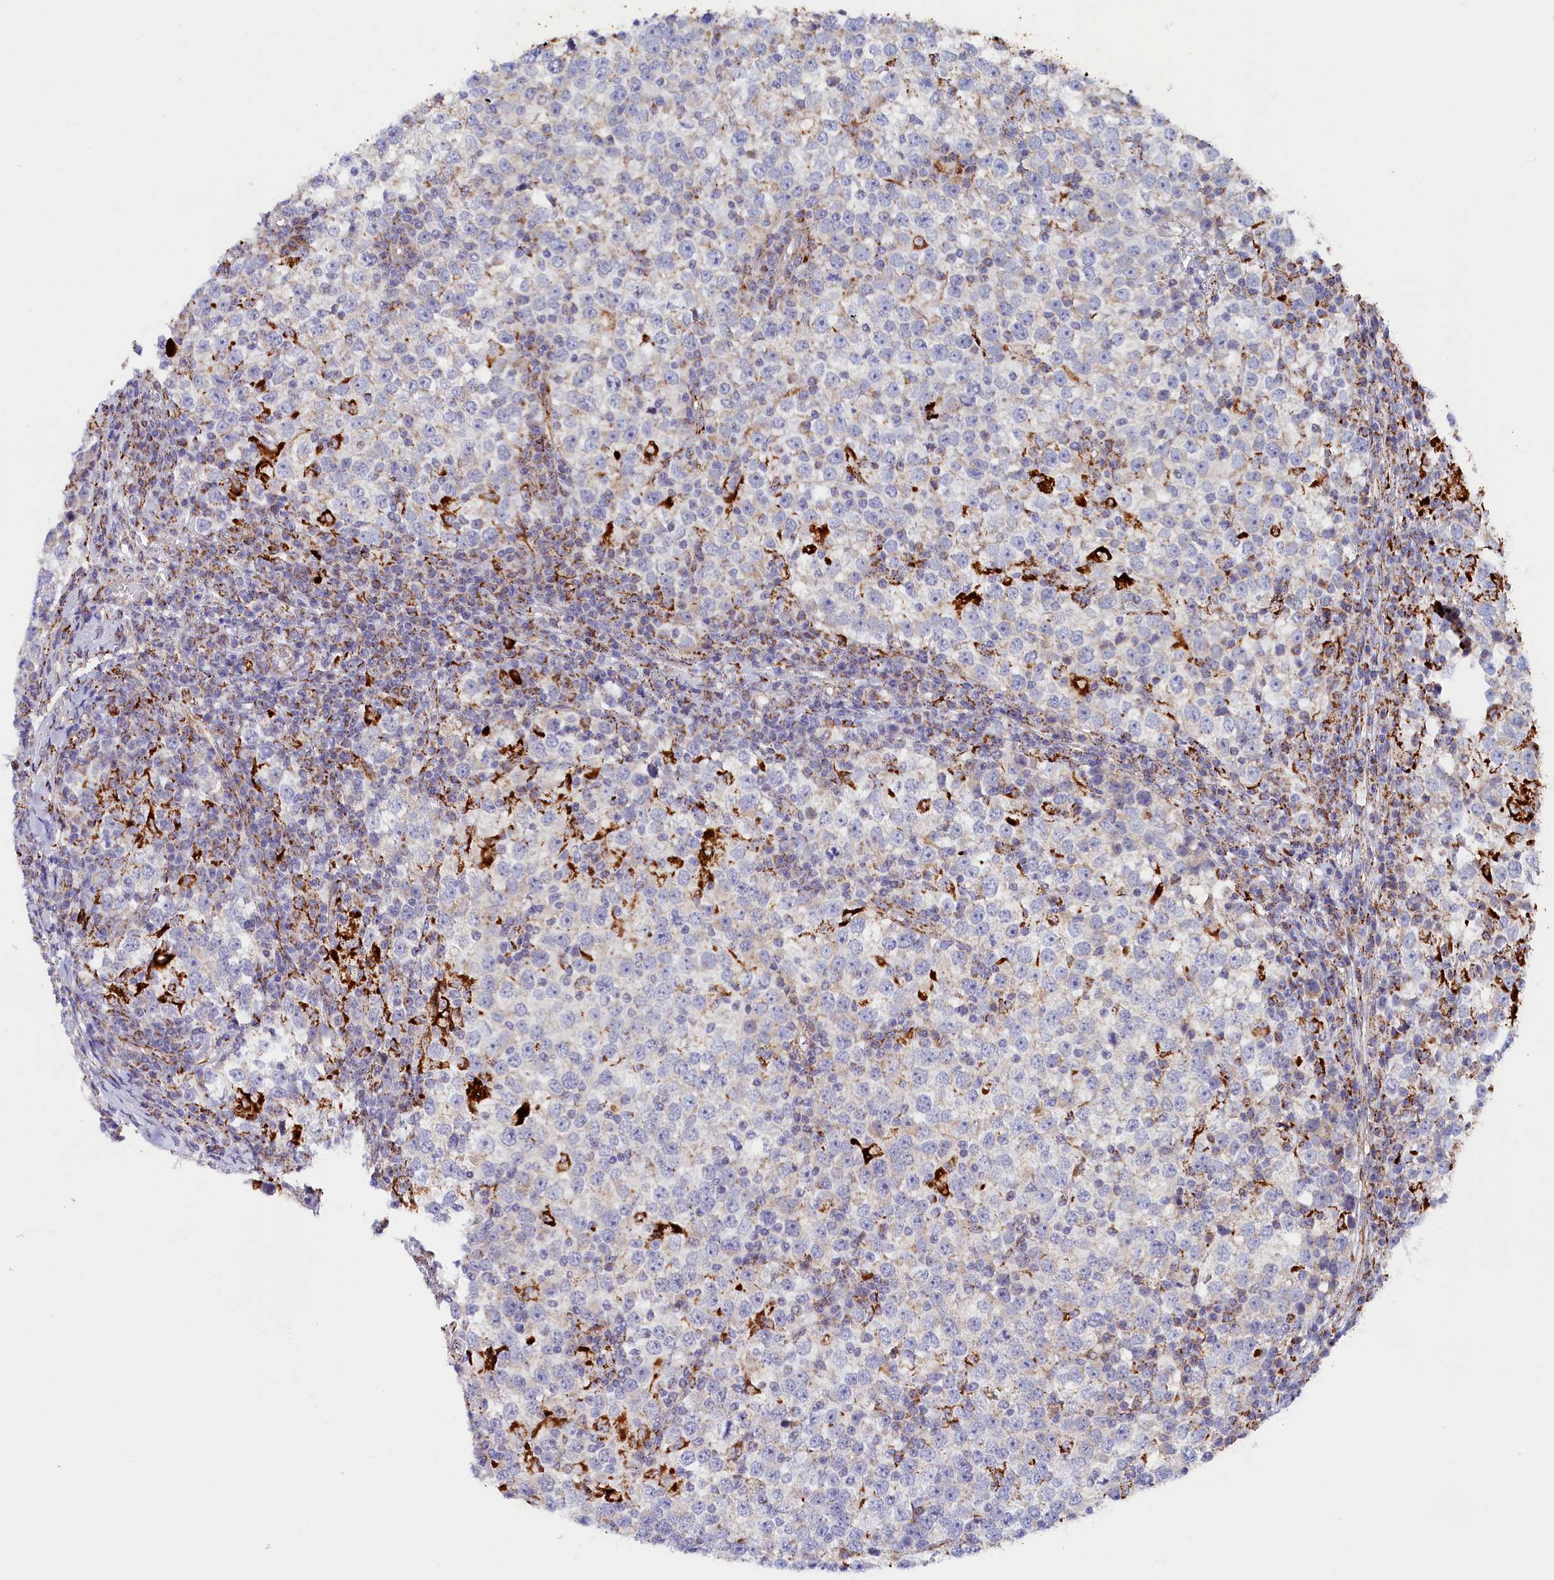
{"staining": {"intensity": "negative", "quantity": "none", "location": "none"}, "tissue": "testis cancer", "cell_type": "Tumor cells", "image_type": "cancer", "snomed": [{"axis": "morphology", "description": "Seminoma, NOS"}, {"axis": "topography", "description": "Testis"}], "caption": "Micrograph shows no significant protein staining in tumor cells of testis seminoma.", "gene": "AKTIP", "patient": {"sex": "male", "age": 65}}